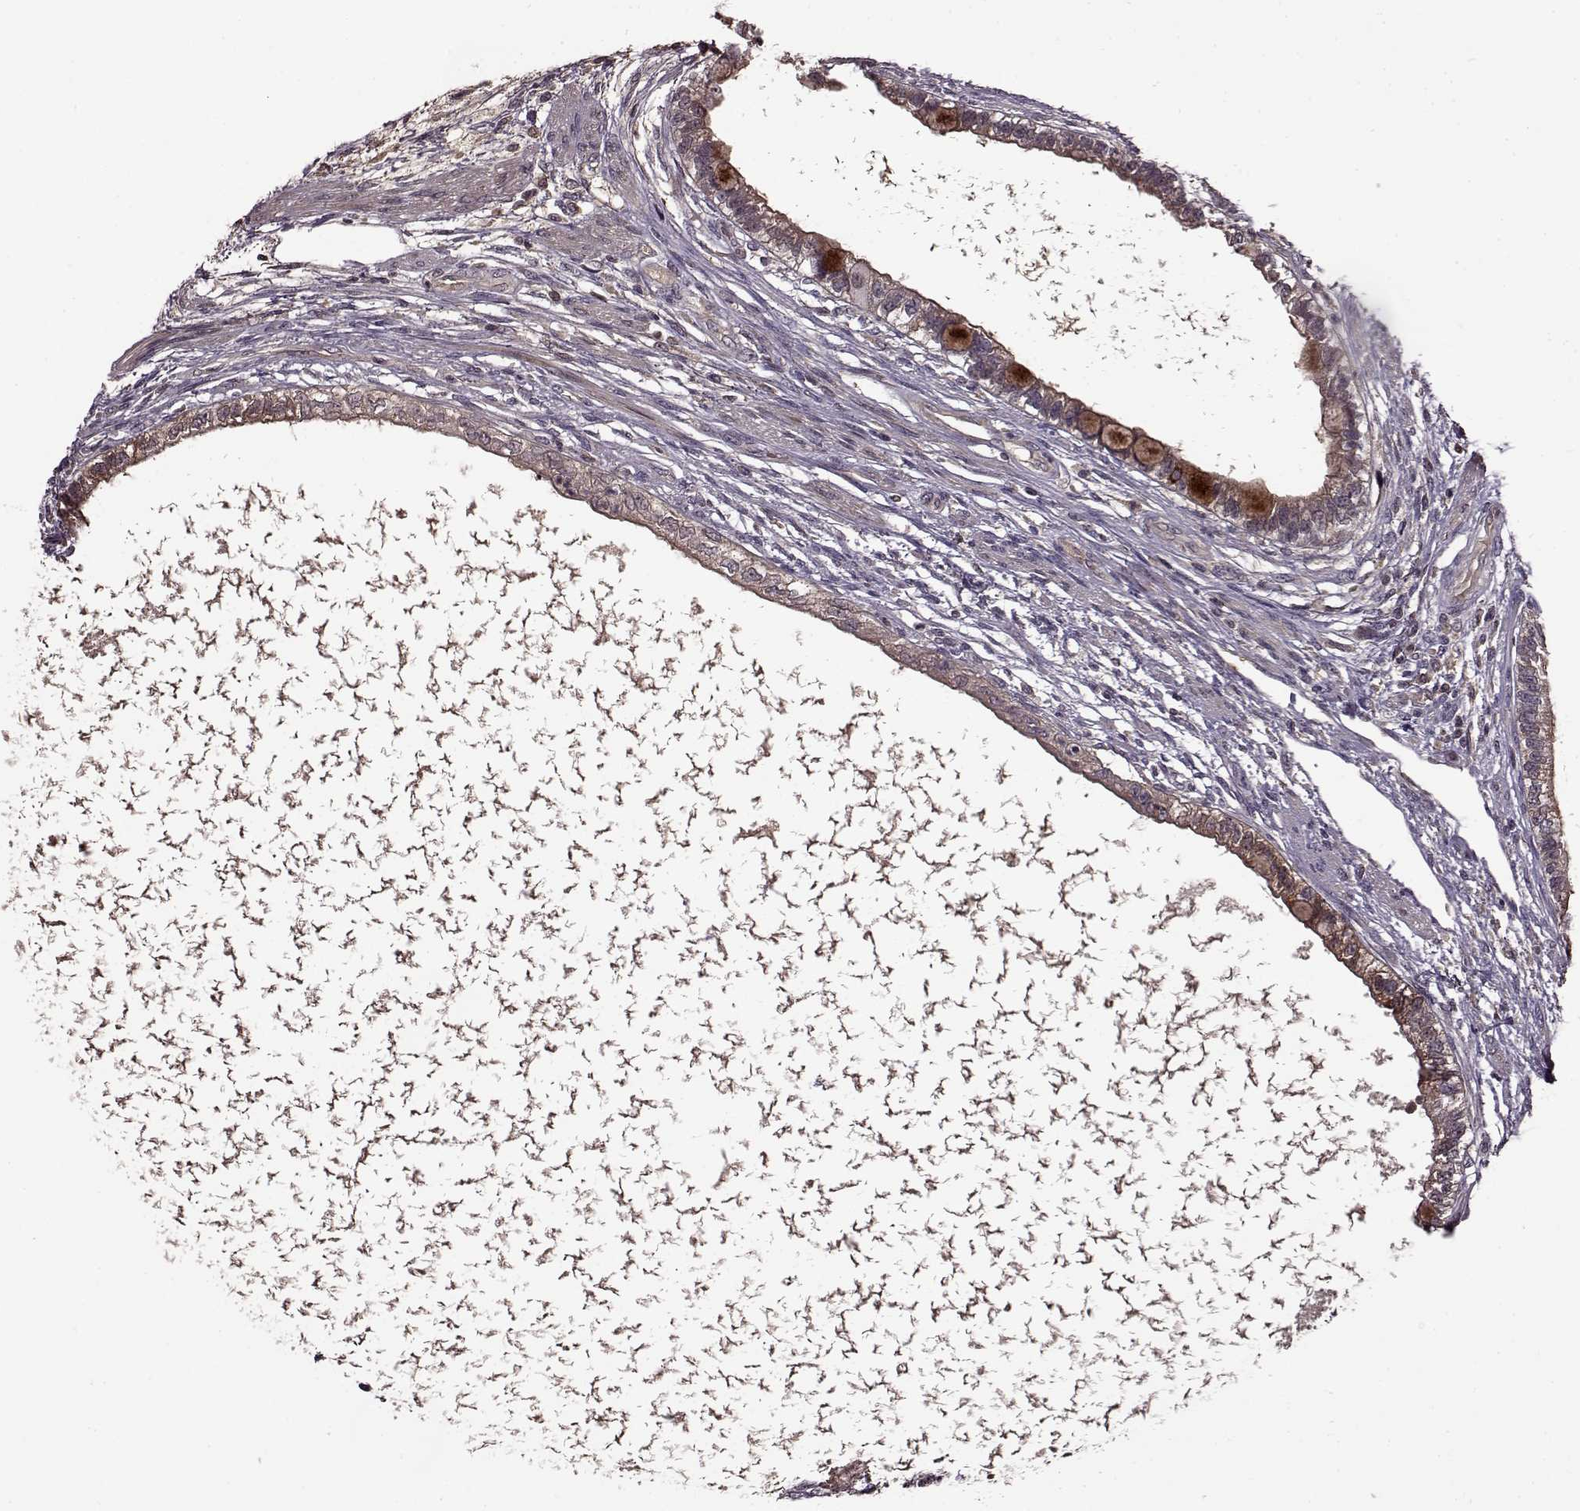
{"staining": {"intensity": "weak", "quantity": "25%-75%", "location": "cytoplasmic/membranous"}, "tissue": "testis cancer", "cell_type": "Tumor cells", "image_type": "cancer", "snomed": [{"axis": "morphology", "description": "Carcinoma, Embryonal, NOS"}, {"axis": "topography", "description": "Testis"}], "caption": "Approximately 25%-75% of tumor cells in testis cancer (embryonal carcinoma) show weak cytoplasmic/membranous protein staining as visualized by brown immunohistochemical staining.", "gene": "MAIP1", "patient": {"sex": "male", "age": 26}}